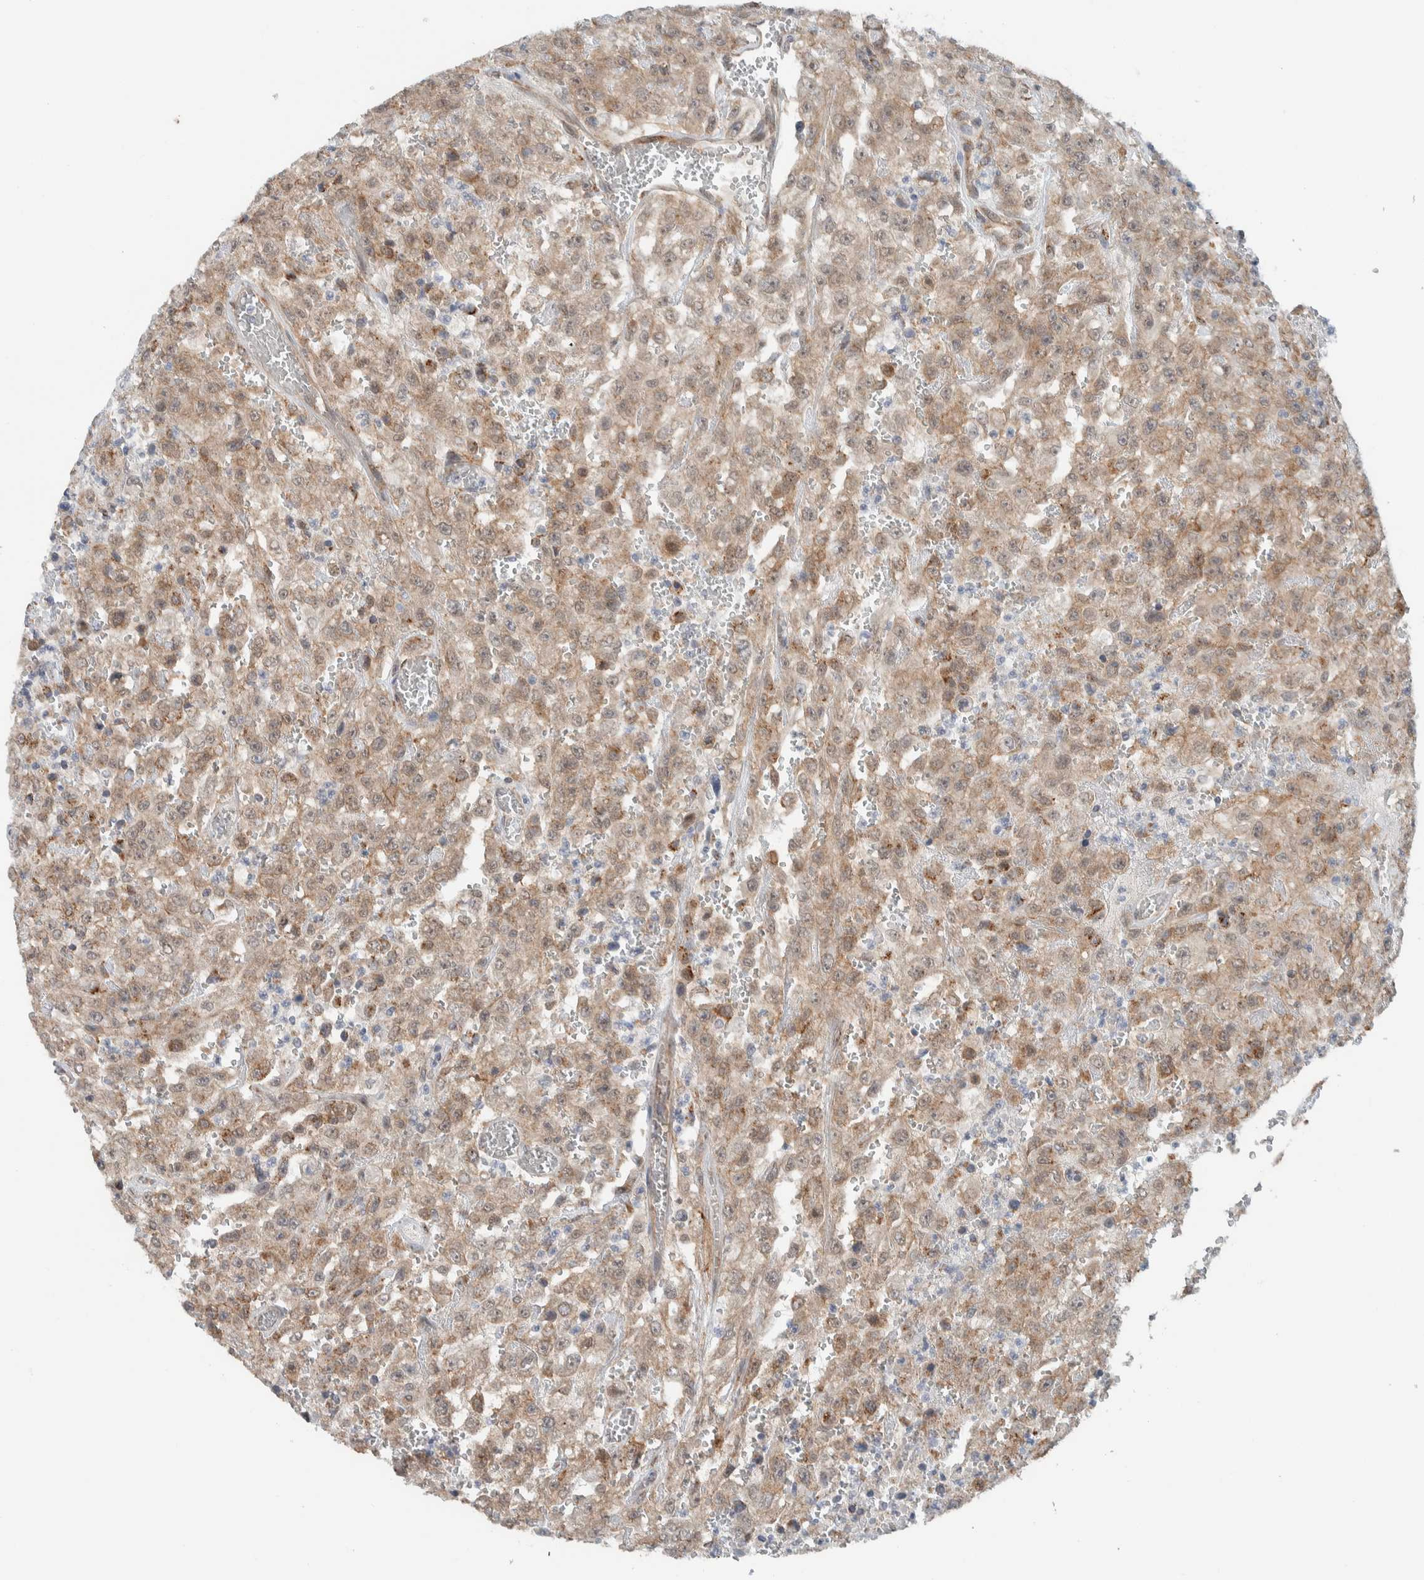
{"staining": {"intensity": "weak", "quantity": ">75%", "location": "cytoplasmic/membranous"}, "tissue": "urothelial cancer", "cell_type": "Tumor cells", "image_type": "cancer", "snomed": [{"axis": "morphology", "description": "Urothelial carcinoma, High grade"}, {"axis": "topography", "description": "Urinary bladder"}], "caption": "IHC (DAB (3,3'-diaminobenzidine)) staining of human urothelial cancer shows weak cytoplasmic/membranous protein expression in about >75% of tumor cells.", "gene": "RERE", "patient": {"sex": "male", "age": 46}}